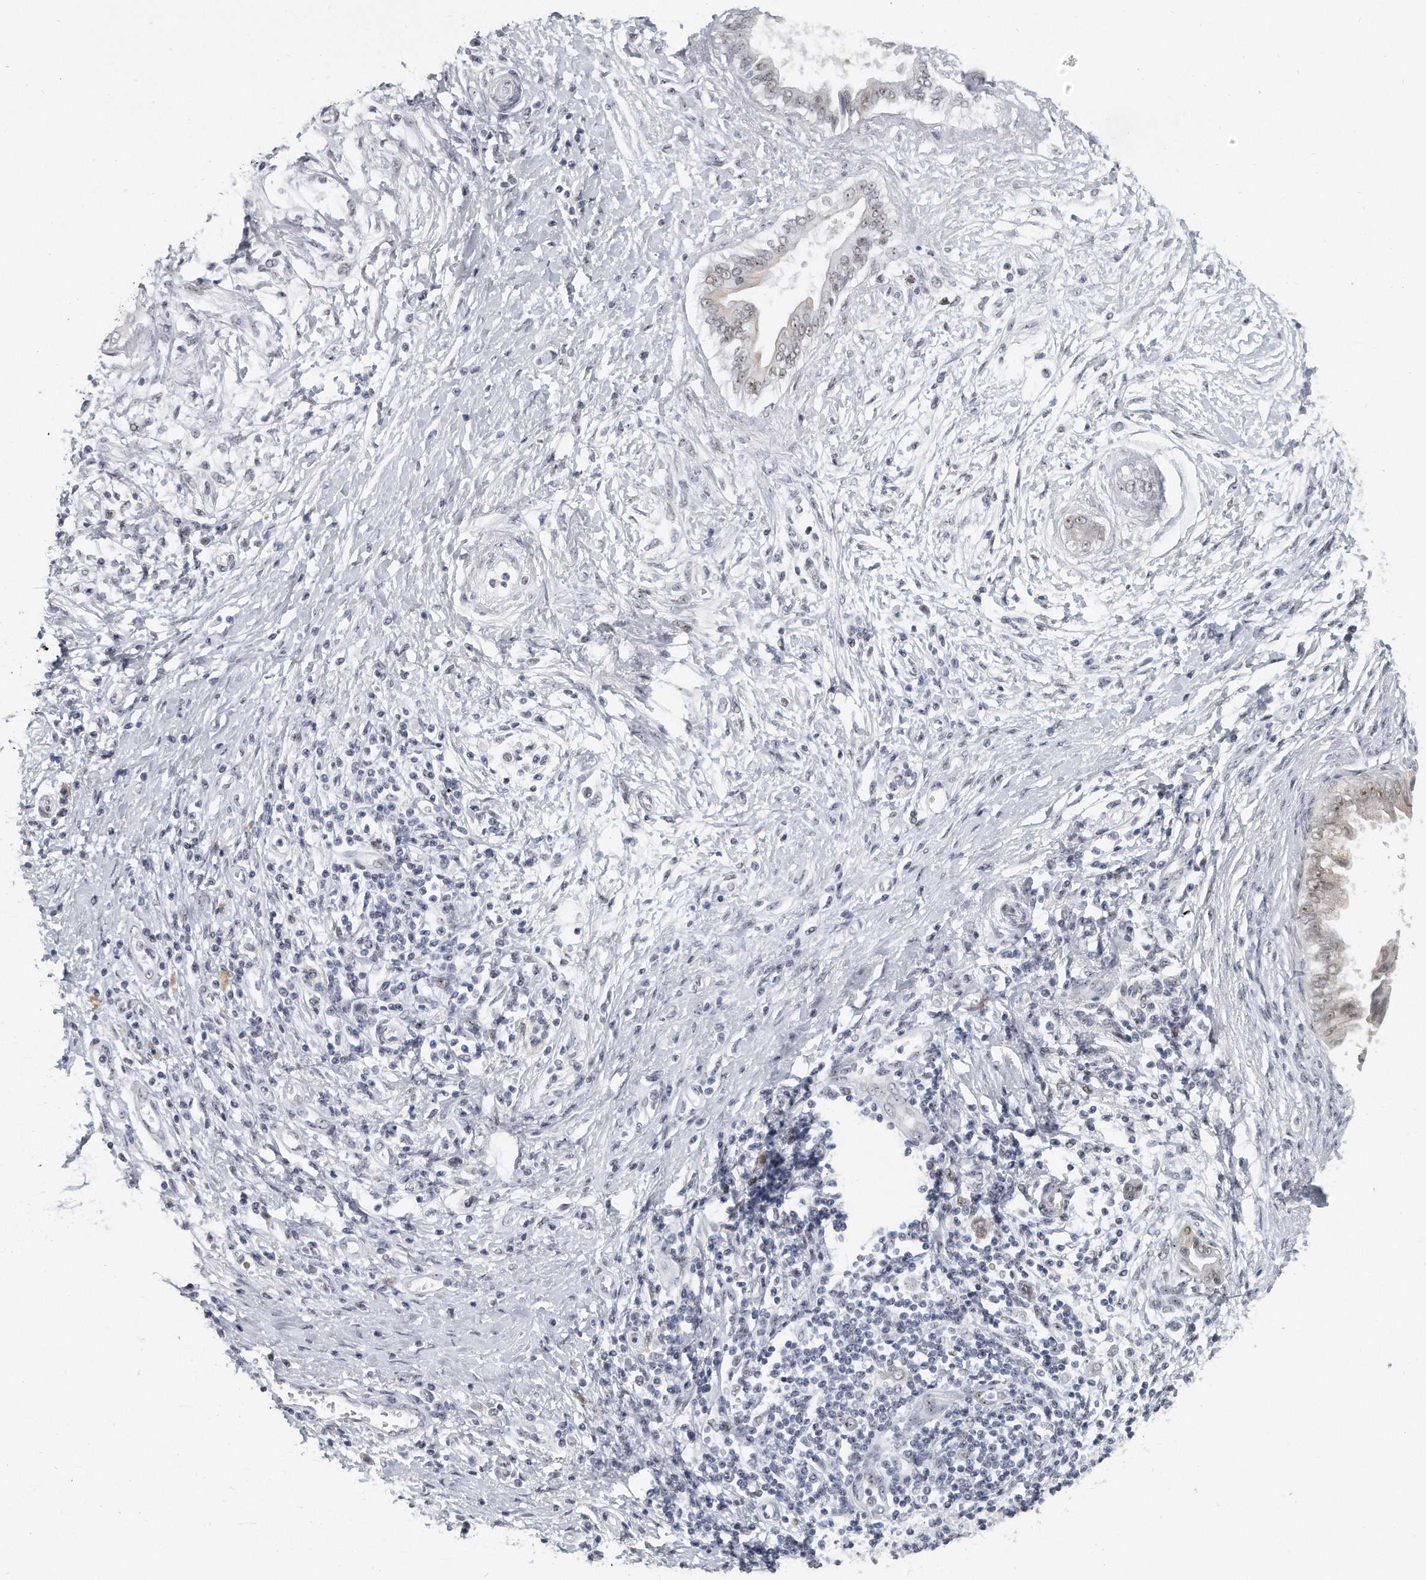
{"staining": {"intensity": "weak", "quantity": "25%-75%", "location": "cytoplasmic/membranous,nuclear"}, "tissue": "pancreatic cancer", "cell_type": "Tumor cells", "image_type": "cancer", "snomed": [{"axis": "morphology", "description": "Adenocarcinoma, NOS"}, {"axis": "topography", "description": "Pancreas"}], "caption": "The histopathology image displays a brown stain indicating the presence of a protein in the cytoplasmic/membranous and nuclear of tumor cells in pancreatic cancer (adenocarcinoma).", "gene": "TFCP2L1", "patient": {"sex": "female", "age": 72}}